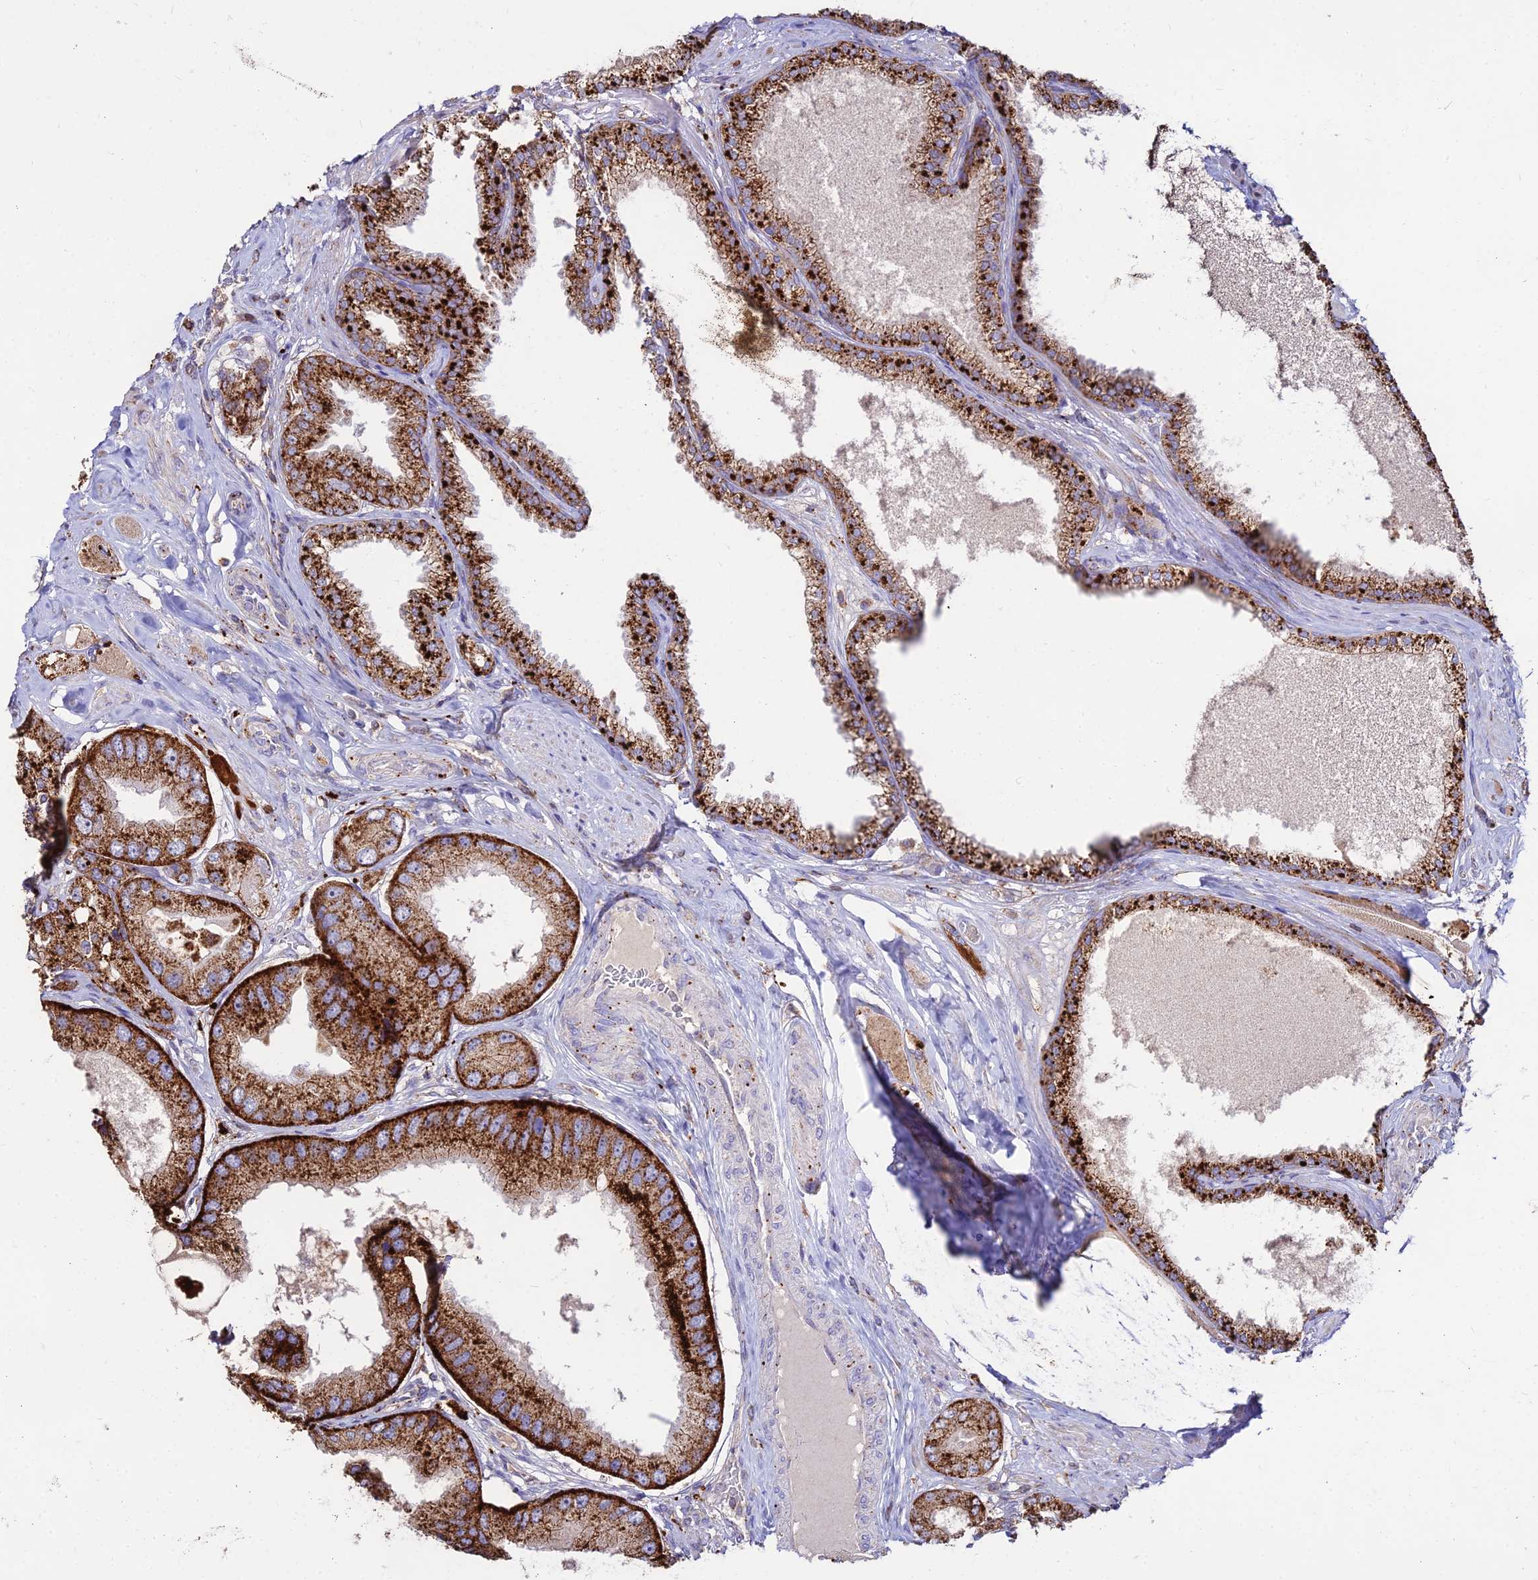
{"staining": {"intensity": "strong", "quantity": ">75%", "location": "cytoplasmic/membranous"}, "tissue": "prostate cancer", "cell_type": "Tumor cells", "image_type": "cancer", "snomed": [{"axis": "morphology", "description": "Adenocarcinoma, High grade"}, {"axis": "topography", "description": "Prostate"}], "caption": "Brown immunohistochemical staining in human prostate cancer shows strong cytoplasmic/membranous staining in about >75% of tumor cells. (DAB (3,3'-diaminobenzidine) IHC, brown staining for protein, blue staining for nuclei).", "gene": "PNLIPRP3", "patient": {"sex": "male", "age": 71}}